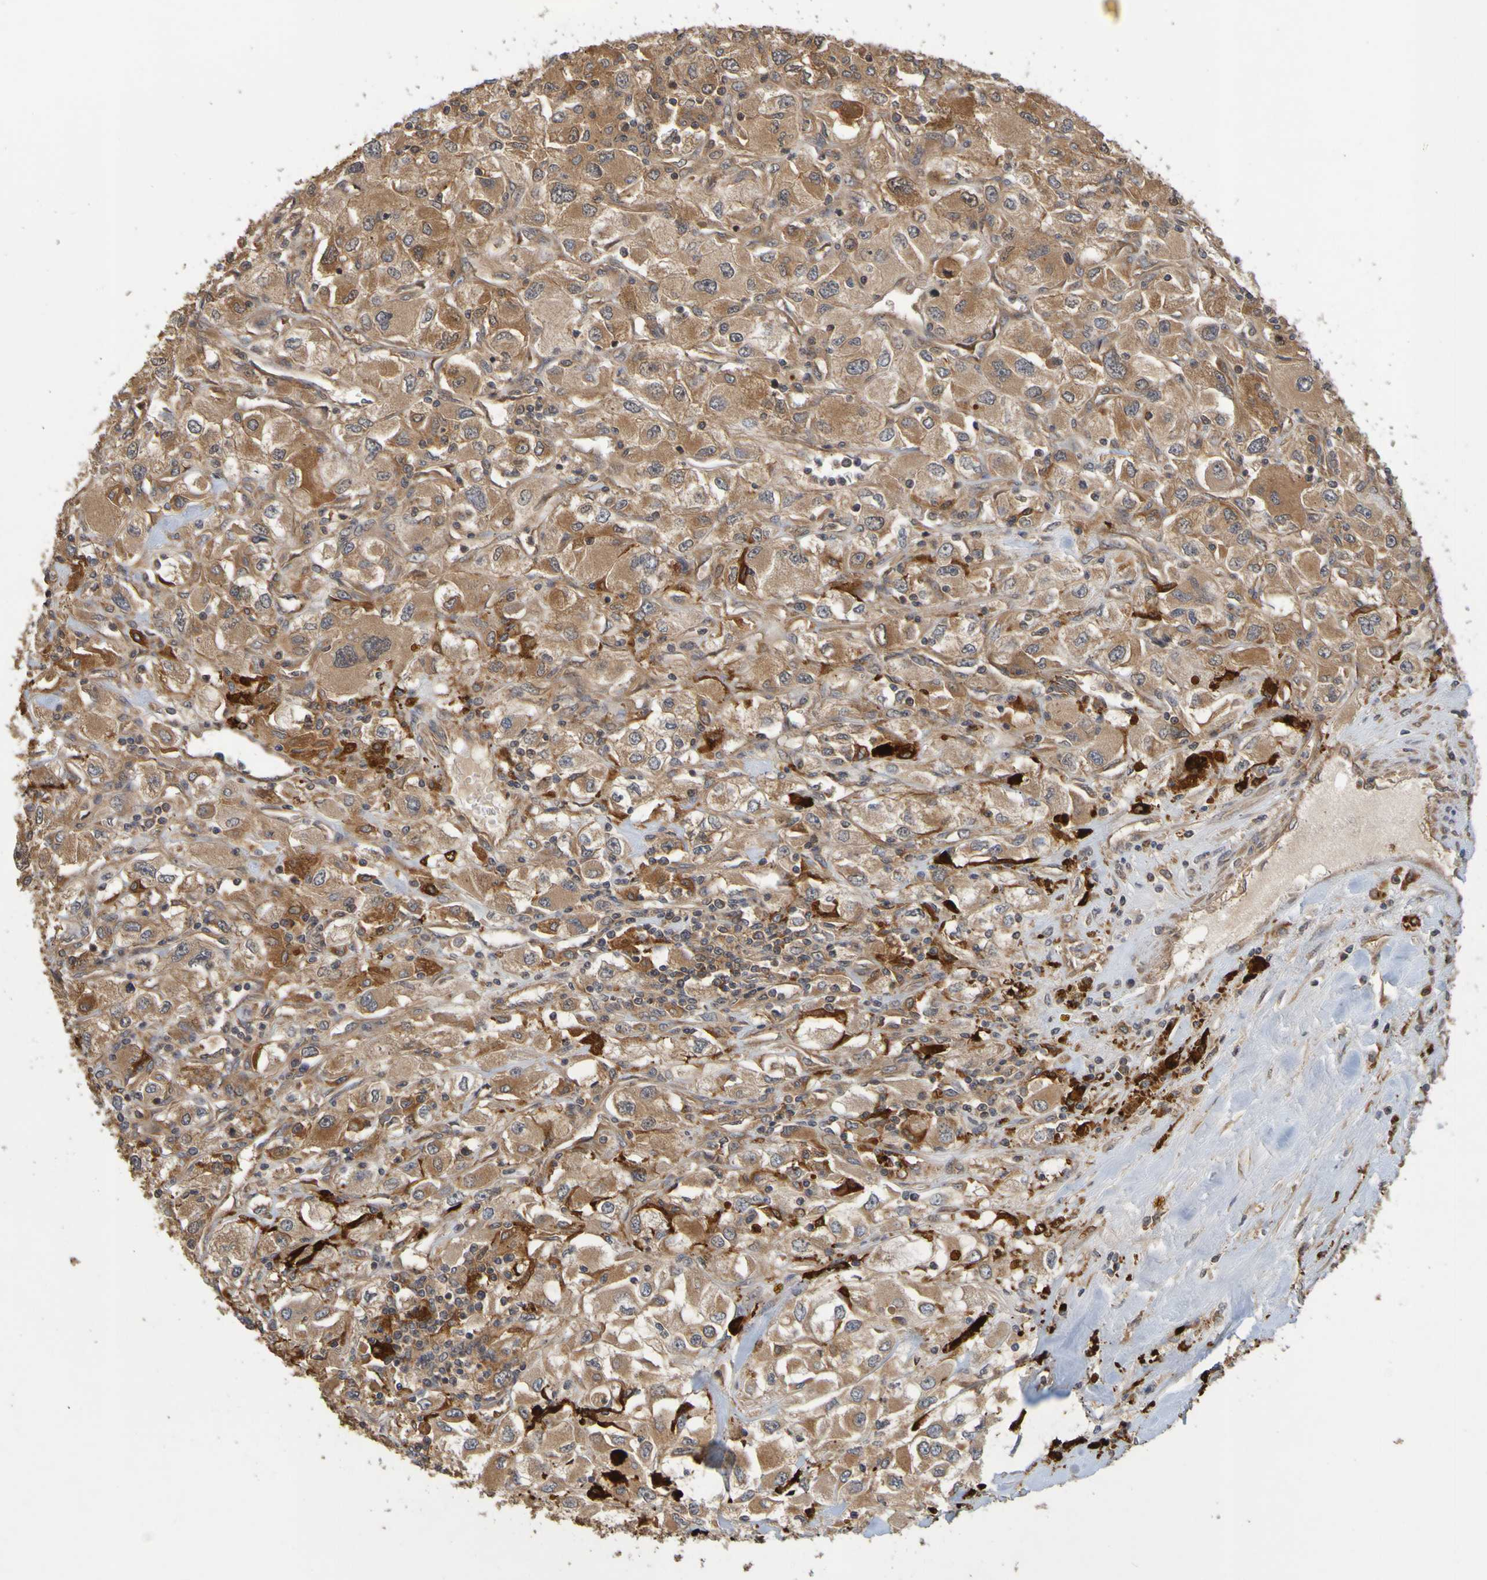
{"staining": {"intensity": "moderate", "quantity": ">75%", "location": "cytoplasmic/membranous"}, "tissue": "renal cancer", "cell_type": "Tumor cells", "image_type": "cancer", "snomed": [{"axis": "morphology", "description": "Adenocarcinoma, NOS"}, {"axis": "topography", "description": "Kidney"}], "caption": "Renal cancer stained for a protein exhibits moderate cytoplasmic/membranous positivity in tumor cells.", "gene": "OCRL", "patient": {"sex": "female", "age": 52}}